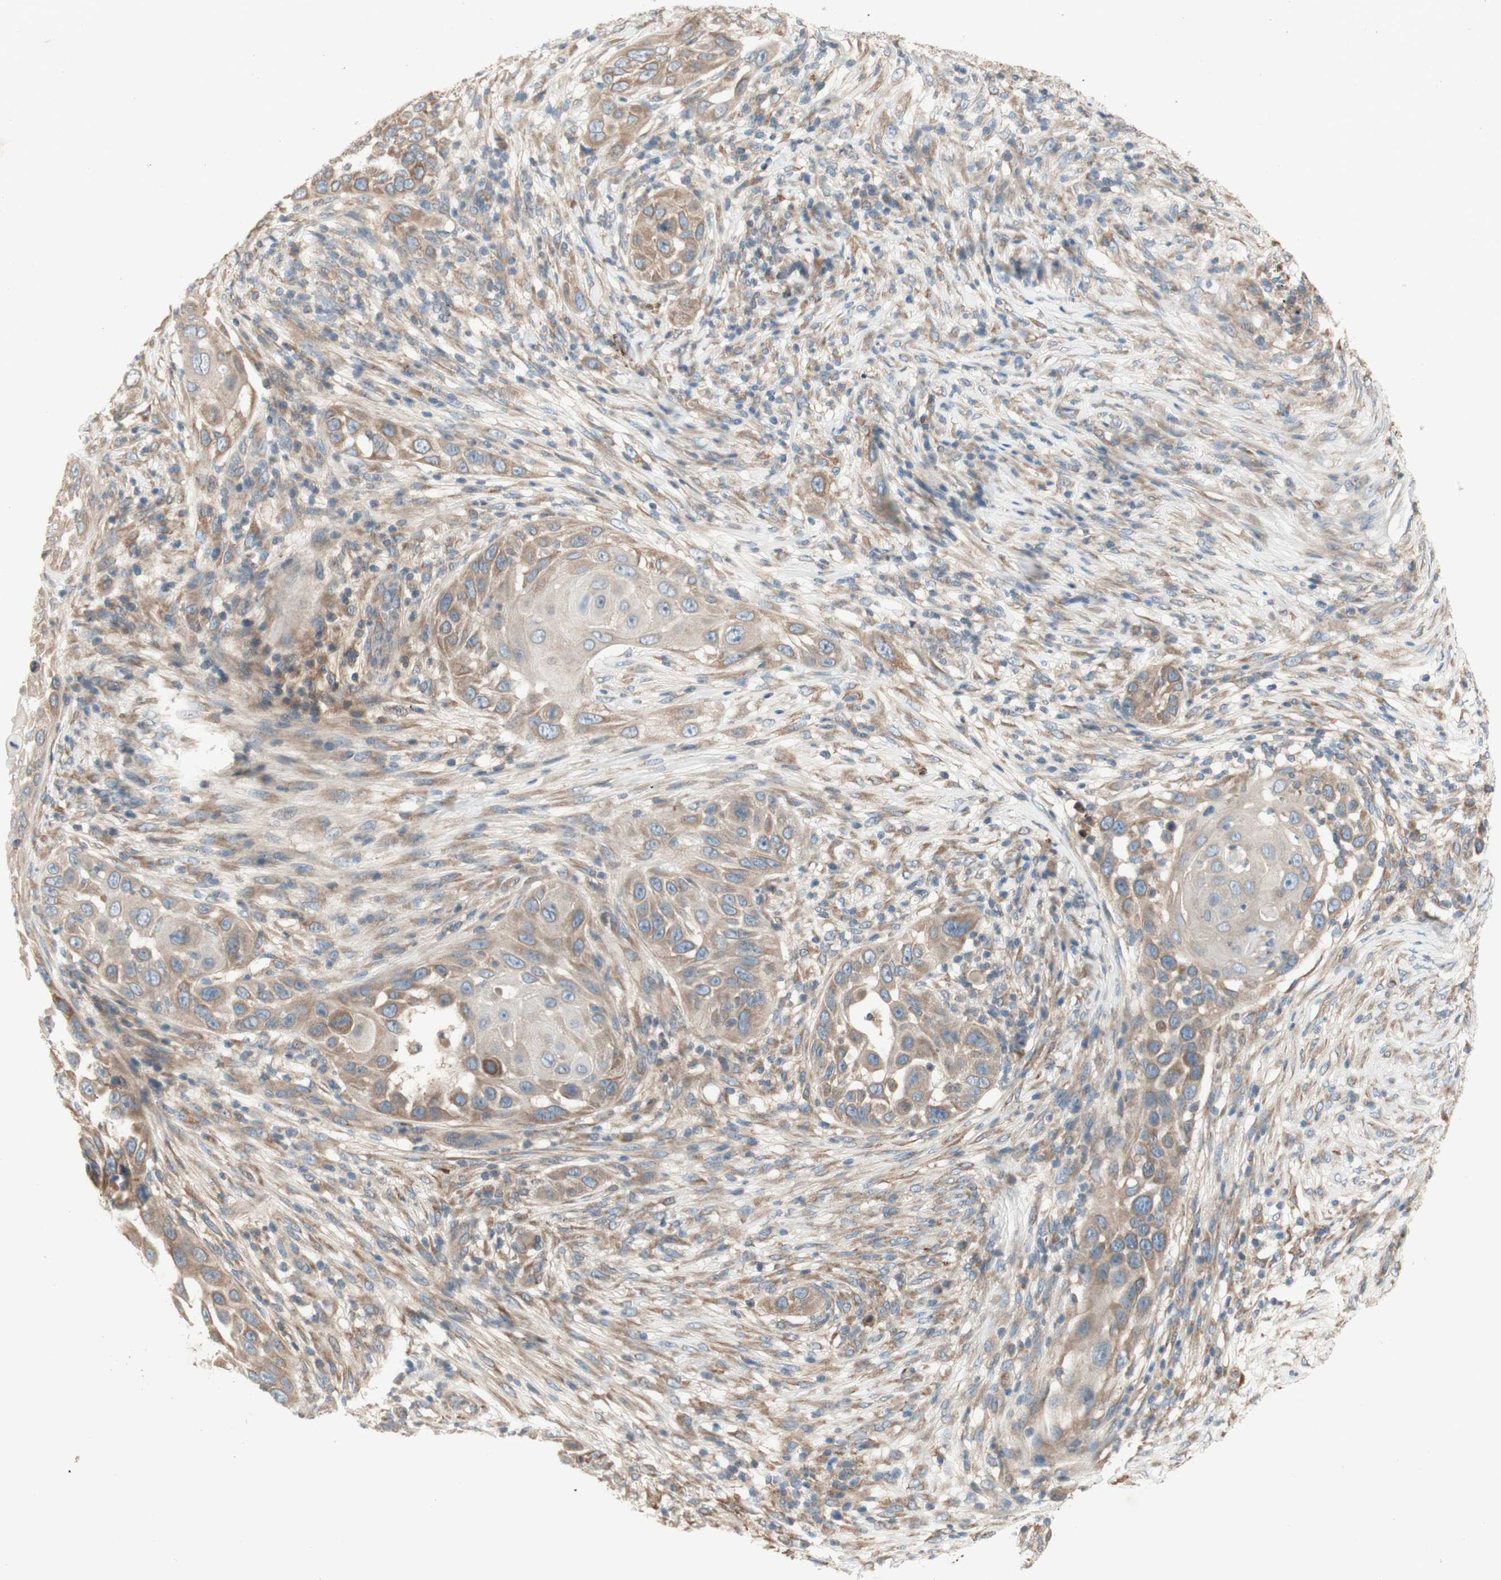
{"staining": {"intensity": "weak", "quantity": ">75%", "location": "cytoplasmic/membranous"}, "tissue": "skin cancer", "cell_type": "Tumor cells", "image_type": "cancer", "snomed": [{"axis": "morphology", "description": "Squamous cell carcinoma, NOS"}, {"axis": "topography", "description": "Skin"}], "caption": "Skin cancer (squamous cell carcinoma) stained with DAB (3,3'-diaminobenzidine) immunohistochemistry exhibits low levels of weak cytoplasmic/membranous staining in about >75% of tumor cells.", "gene": "SOCS2", "patient": {"sex": "female", "age": 44}}